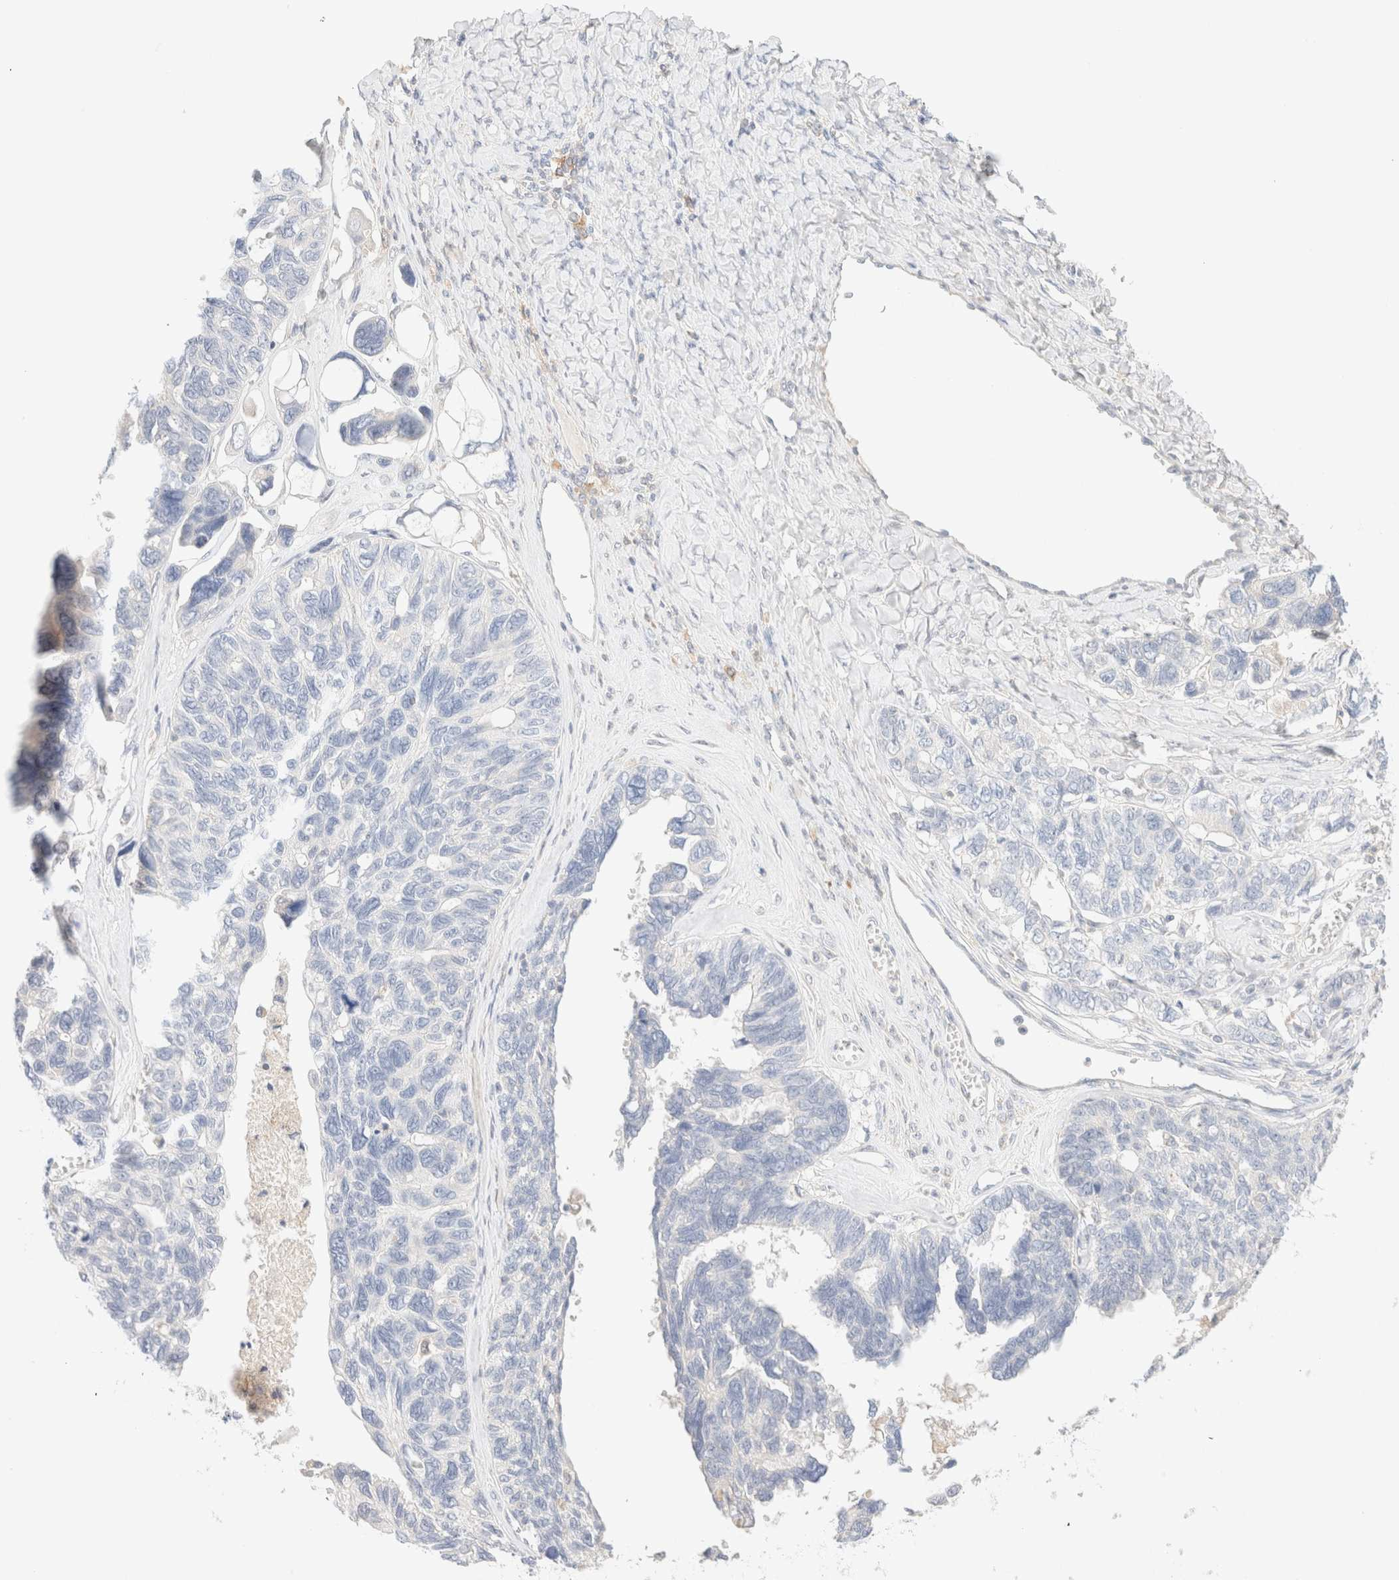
{"staining": {"intensity": "negative", "quantity": "none", "location": "none"}, "tissue": "ovarian cancer", "cell_type": "Tumor cells", "image_type": "cancer", "snomed": [{"axis": "morphology", "description": "Cystadenocarcinoma, serous, NOS"}, {"axis": "topography", "description": "Ovary"}], "caption": "Immunohistochemistry (IHC) image of serous cystadenocarcinoma (ovarian) stained for a protein (brown), which displays no expression in tumor cells.", "gene": "SARM1", "patient": {"sex": "female", "age": 79}}